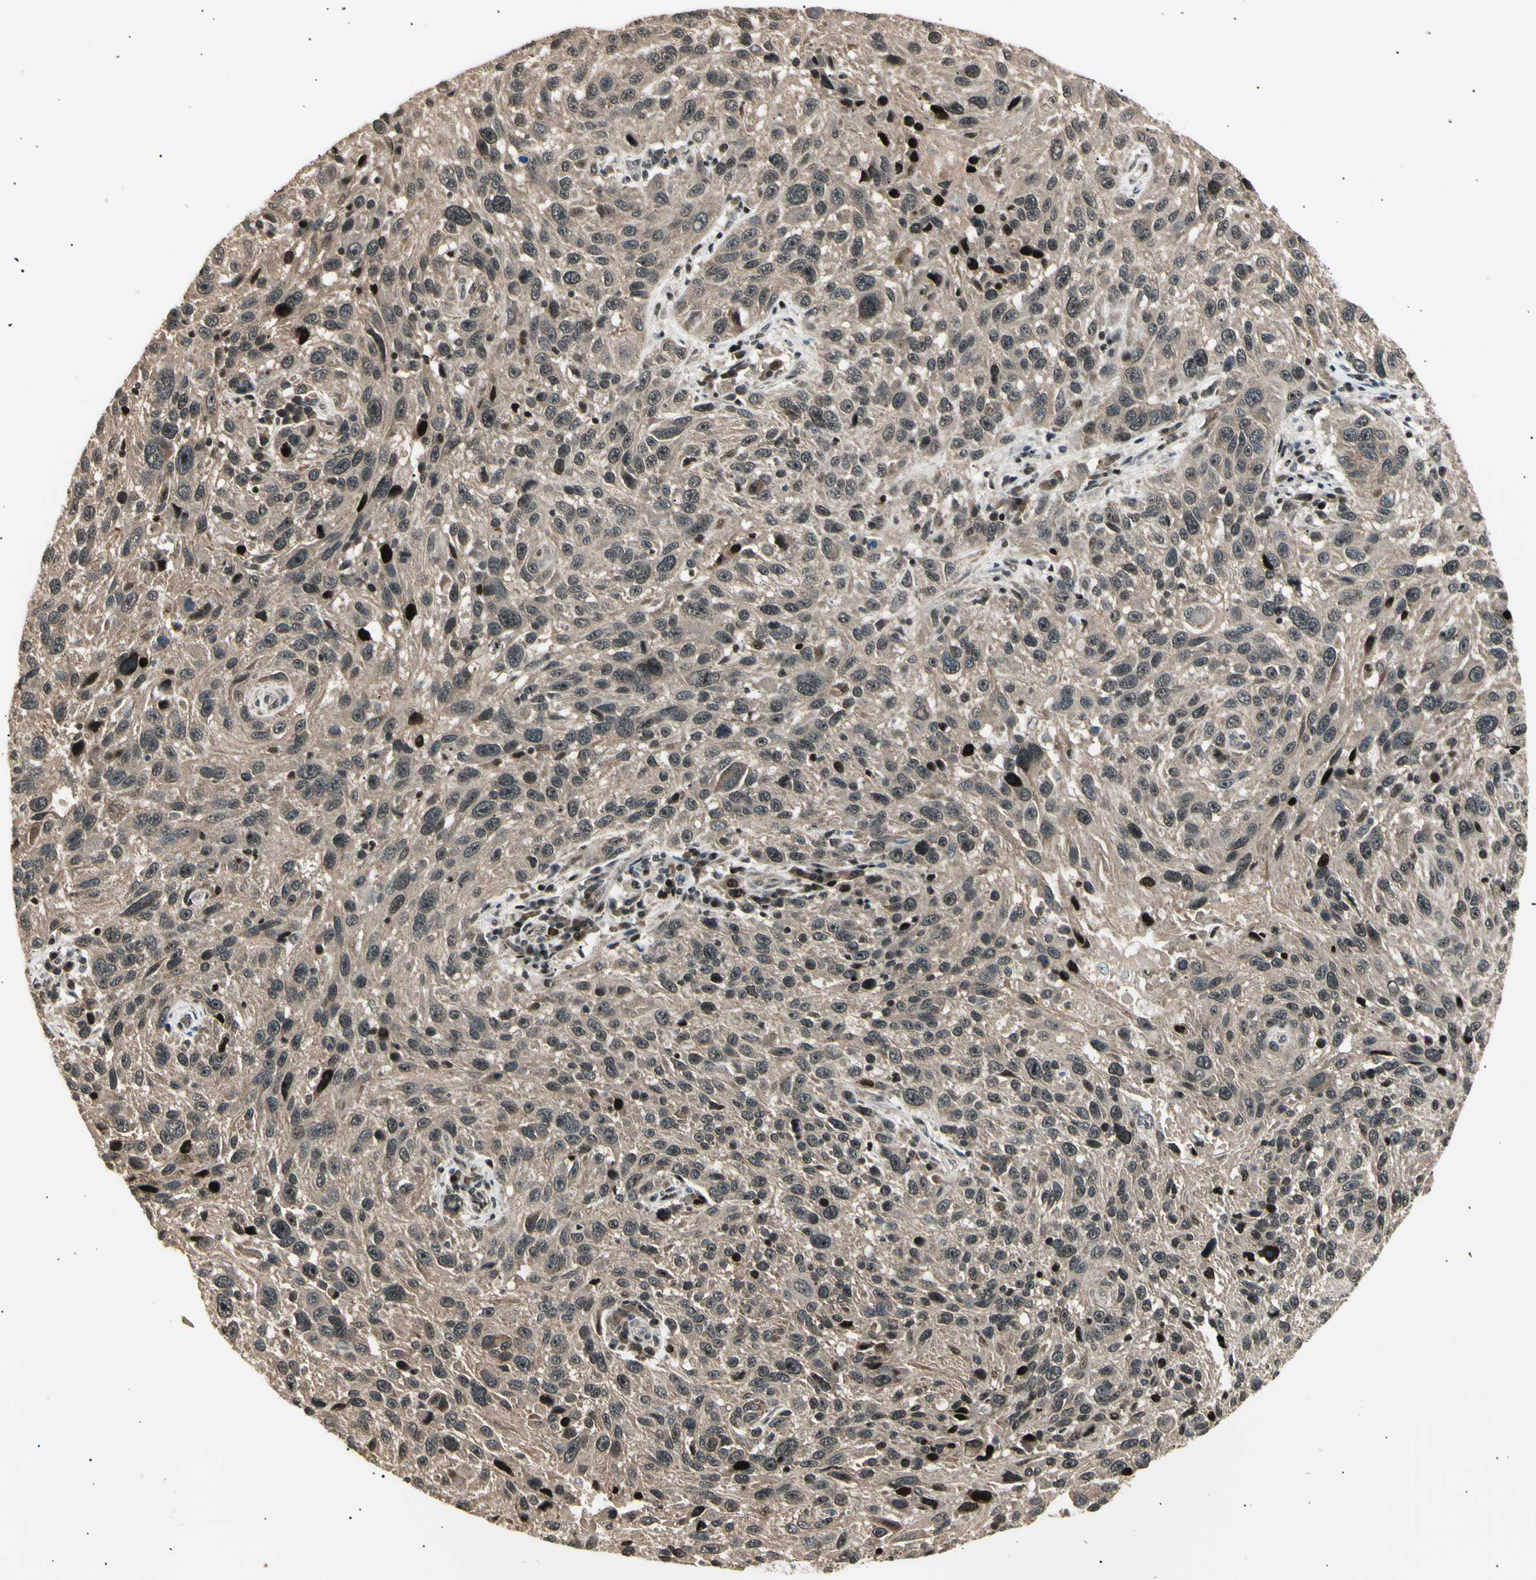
{"staining": {"intensity": "weak", "quantity": ">75%", "location": "cytoplasmic/membranous,nuclear"}, "tissue": "melanoma", "cell_type": "Tumor cells", "image_type": "cancer", "snomed": [{"axis": "morphology", "description": "Malignant melanoma, NOS"}, {"axis": "topography", "description": "Skin"}], "caption": "A photomicrograph showing weak cytoplasmic/membranous and nuclear staining in approximately >75% of tumor cells in malignant melanoma, as visualized by brown immunohistochemical staining.", "gene": "NUAK2", "patient": {"sex": "male", "age": 53}}